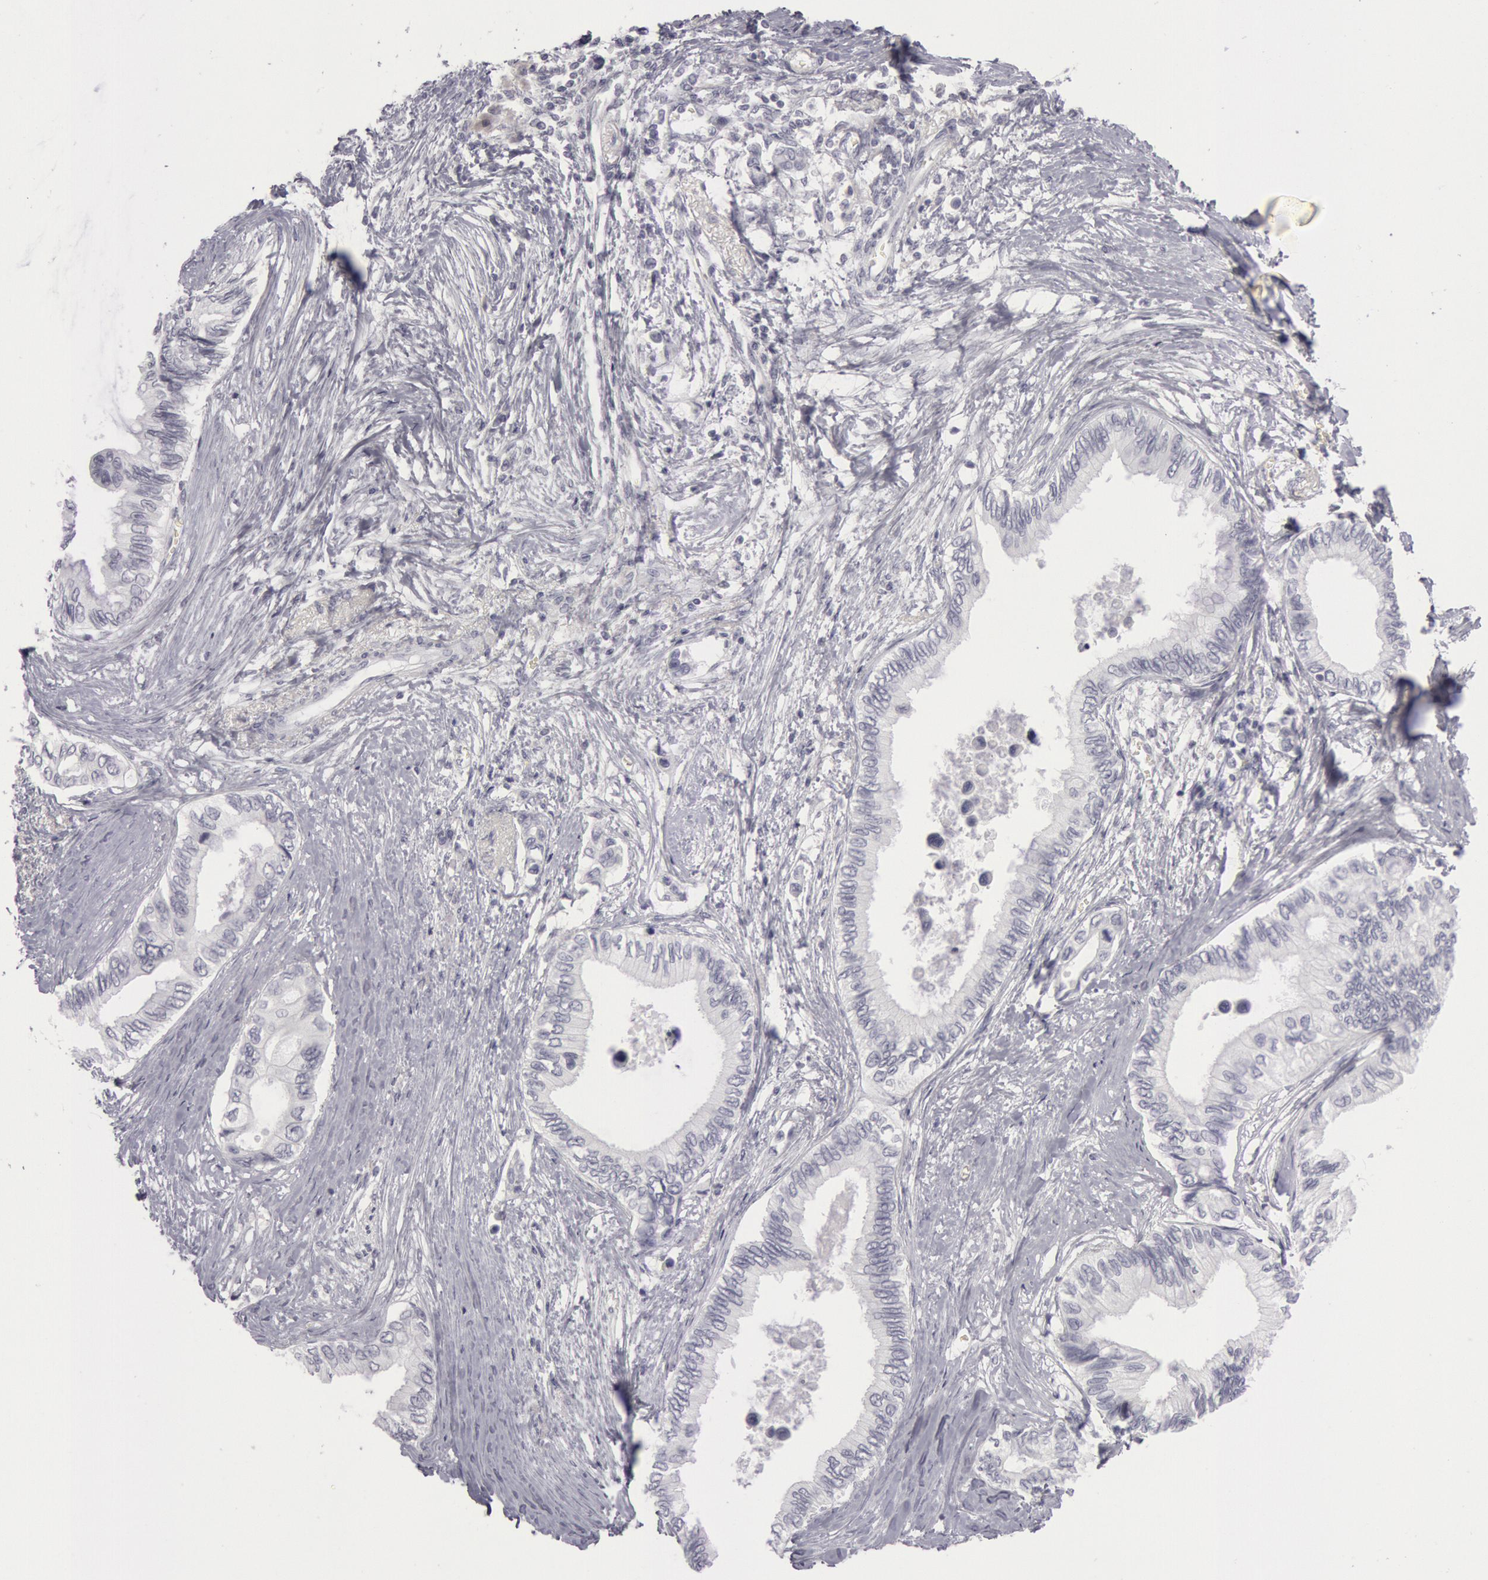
{"staining": {"intensity": "negative", "quantity": "none", "location": "none"}, "tissue": "pancreatic cancer", "cell_type": "Tumor cells", "image_type": "cancer", "snomed": [{"axis": "morphology", "description": "Adenocarcinoma, NOS"}, {"axis": "topography", "description": "Pancreas"}], "caption": "Tumor cells are negative for protein expression in human pancreatic adenocarcinoma.", "gene": "KRT16", "patient": {"sex": "female", "age": 66}}